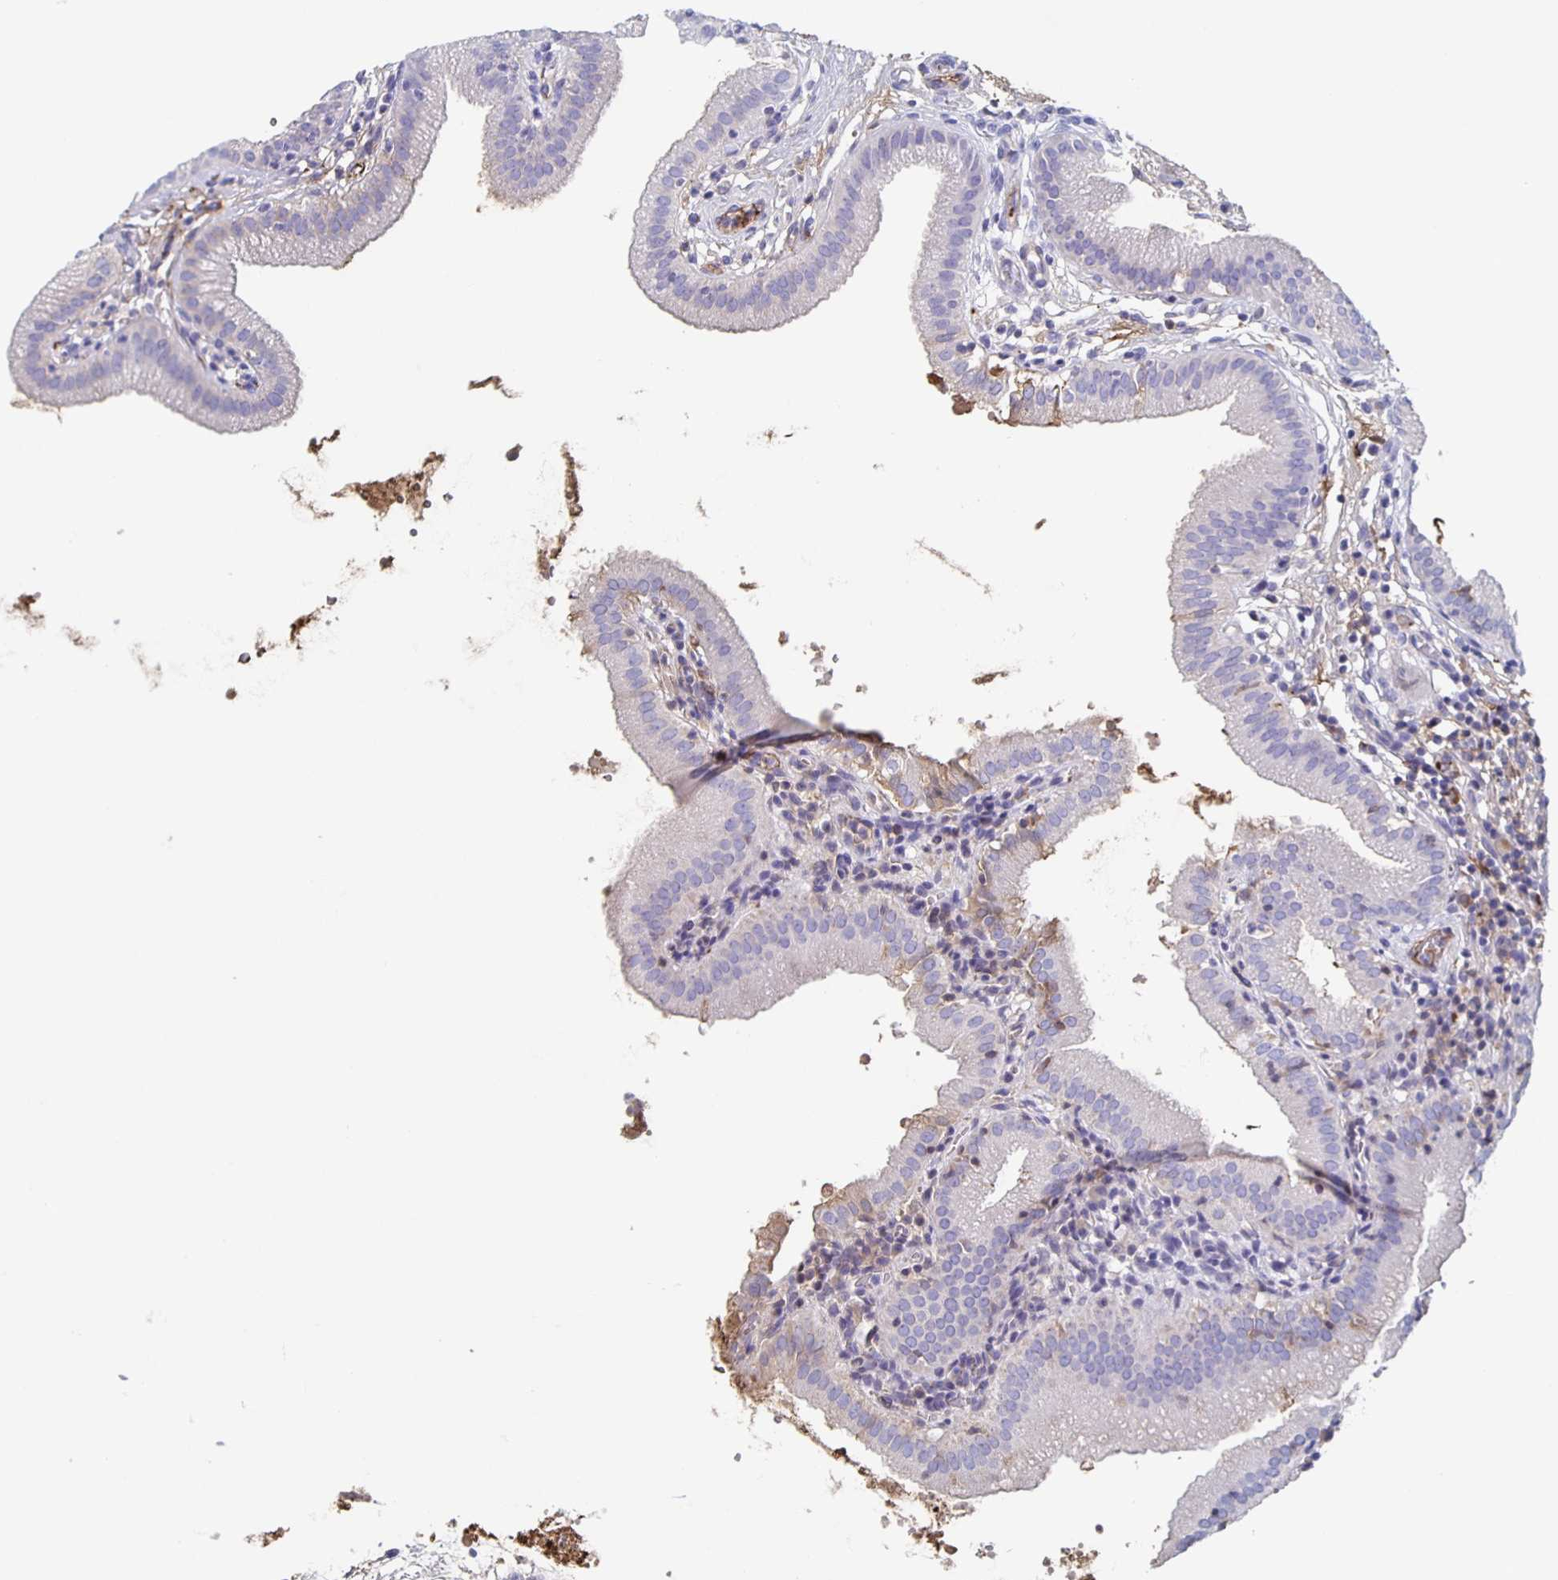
{"staining": {"intensity": "negative", "quantity": "none", "location": "none"}, "tissue": "gallbladder", "cell_type": "Glandular cells", "image_type": "normal", "snomed": [{"axis": "morphology", "description": "Normal tissue, NOS"}, {"axis": "topography", "description": "Gallbladder"}], "caption": "Micrograph shows no significant protein expression in glandular cells of unremarkable gallbladder. (Immunohistochemistry (ihc), brightfield microscopy, high magnification).", "gene": "FGA", "patient": {"sex": "female", "age": 65}}